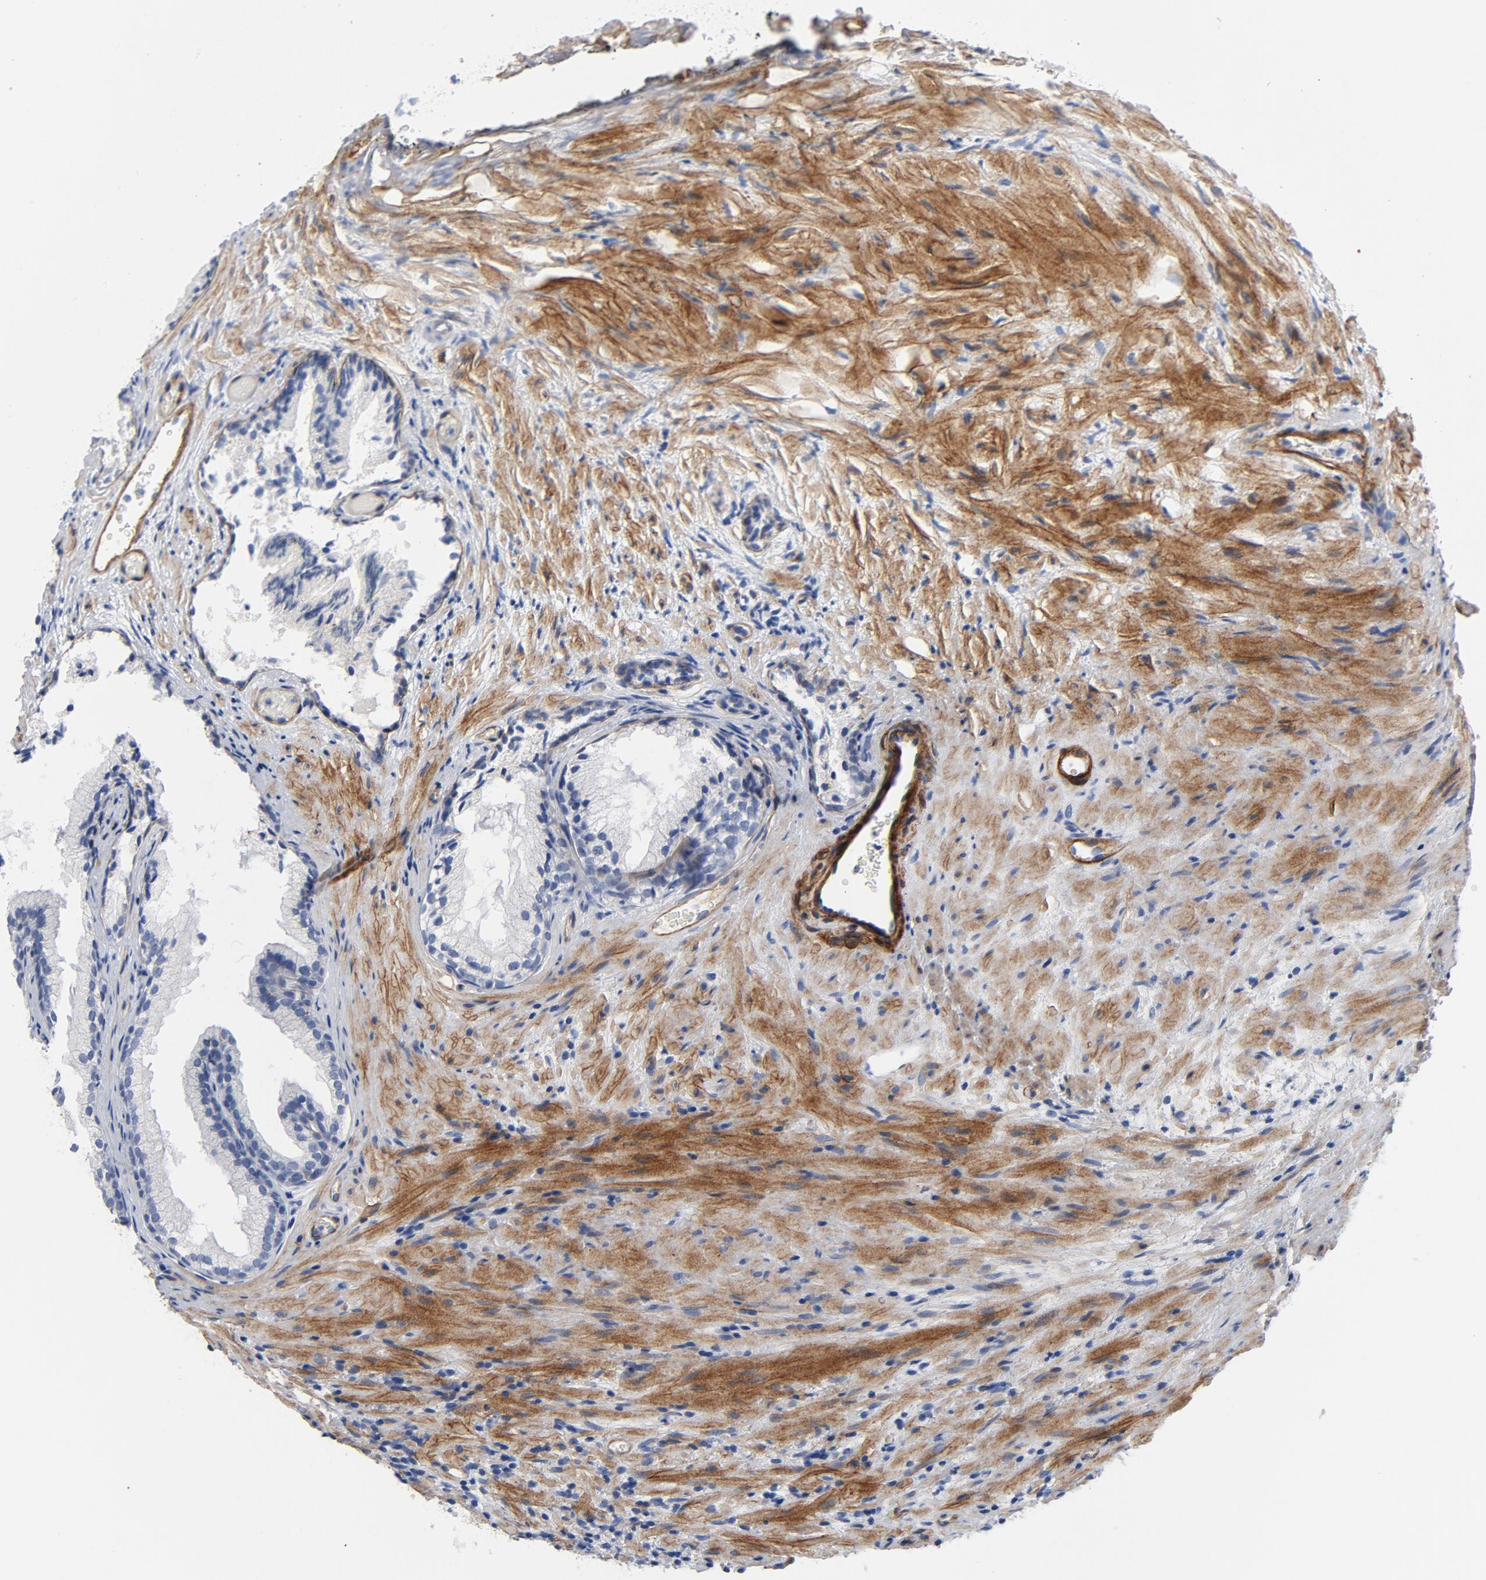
{"staining": {"intensity": "negative", "quantity": "none", "location": "none"}, "tissue": "prostate", "cell_type": "Glandular cells", "image_type": "normal", "snomed": [{"axis": "morphology", "description": "Normal tissue, NOS"}, {"axis": "topography", "description": "Prostate"}], "caption": "Immunohistochemistry (IHC) image of benign prostate stained for a protein (brown), which demonstrates no staining in glandular cells.", "gene": "LAMC1", "patient": {"sex": "male", "age": 76}}